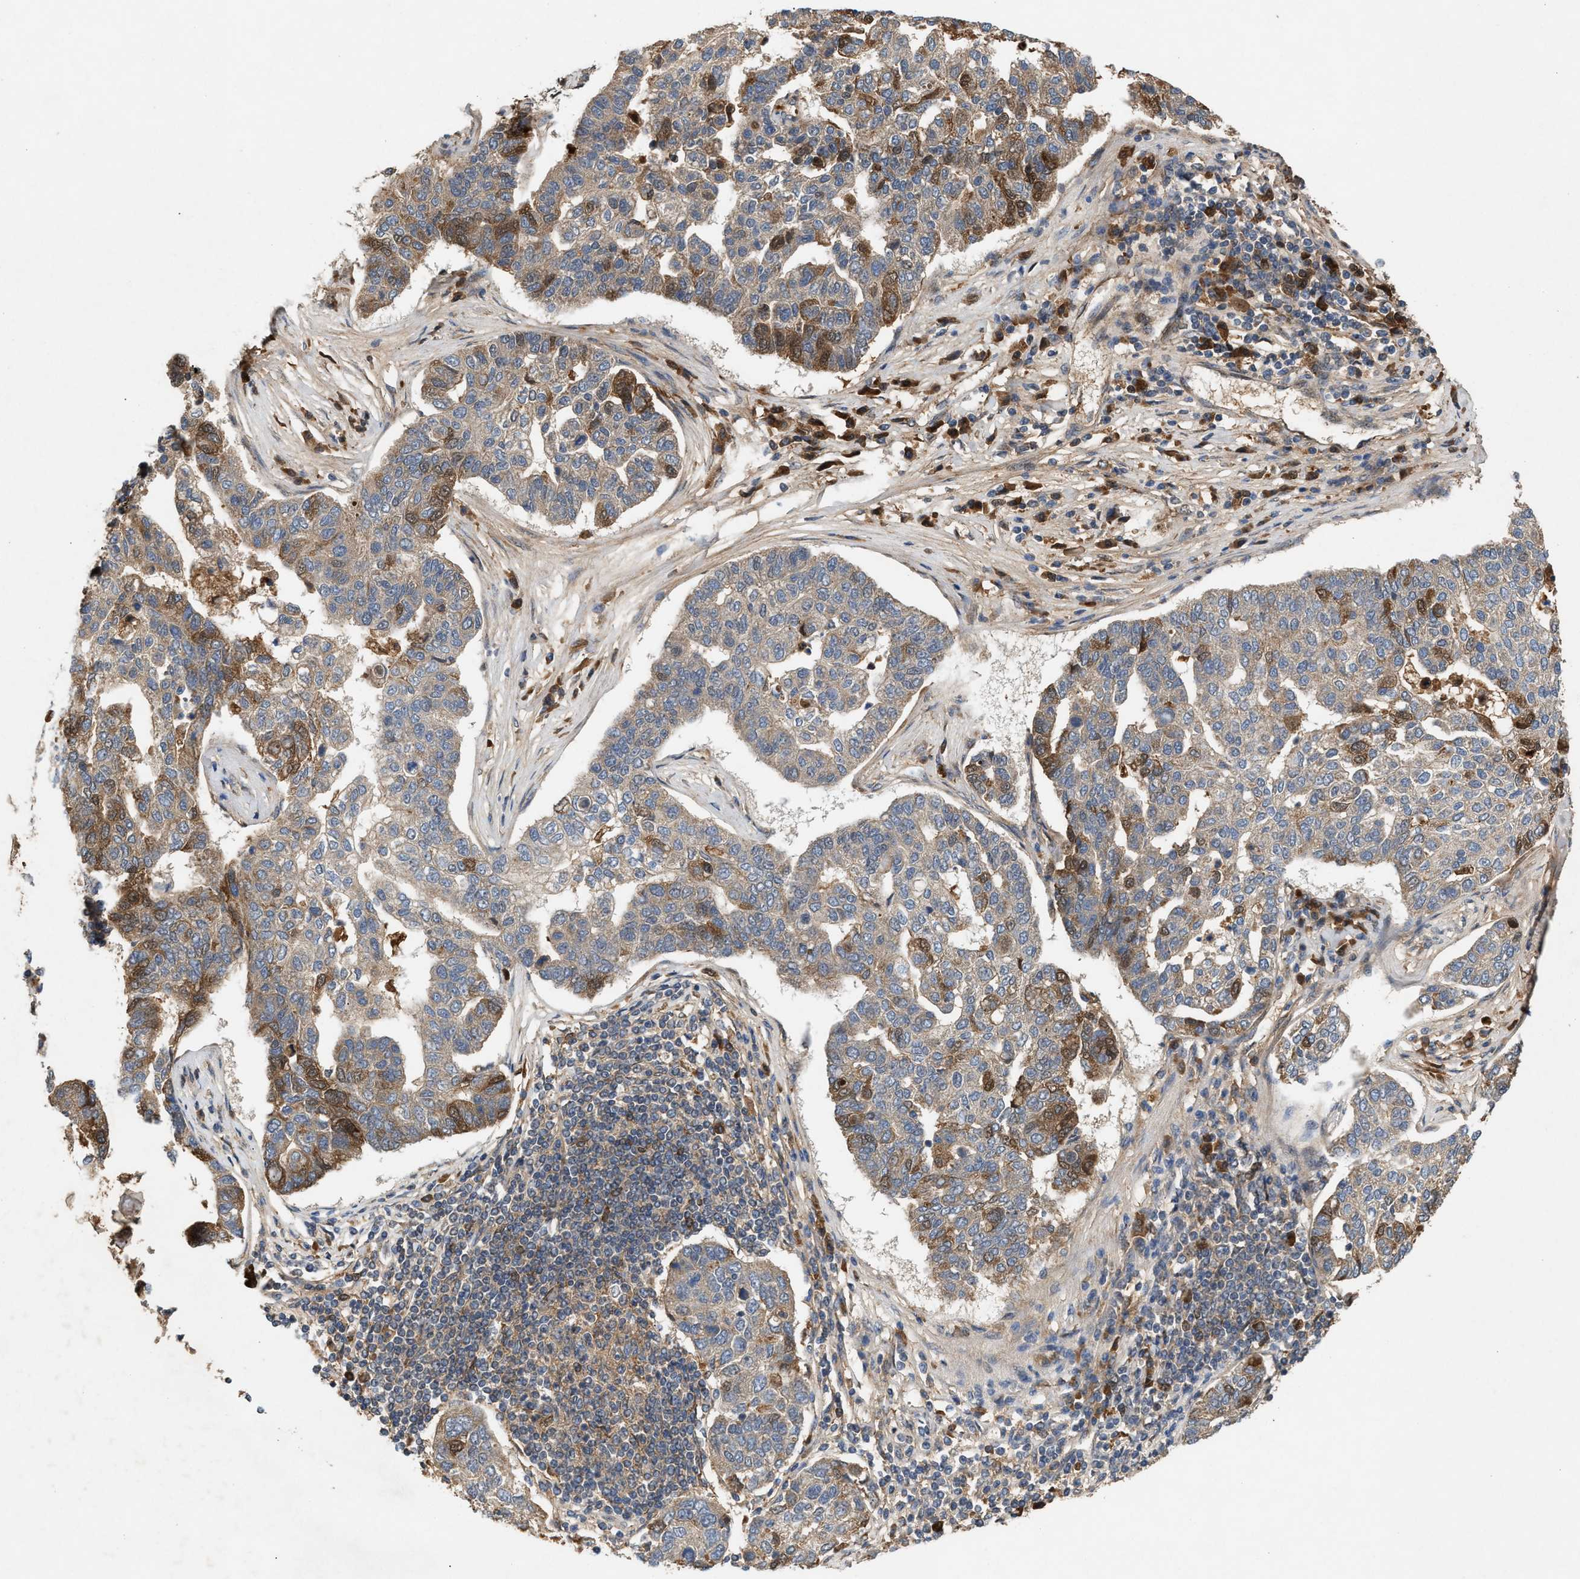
{"staining": {"intensity": "moderate", "quantity": "25%-75%", "location": "cytoplasmic/membranous,nuclear"}, "tissue": "pancreatic cancer", "cell_type": "Tumor cells", "image_type": "cancer", "snomed": [{"axis": "morphology", "description": "Adenocarcinoma, NOS"}, {"axis": "topography", "description": "Pancreas"}], "caption": "This photomicrograph shows immunohistochemistry (IHC) staining of human adenocarcinoma (pancreatic), with medium moderate cytoplasmic/membranous and nuclear expression in approximately 25%-75% of tumor cells.", "gene": "RUSC2", "patient": {"sex": "female", "age": 61}}